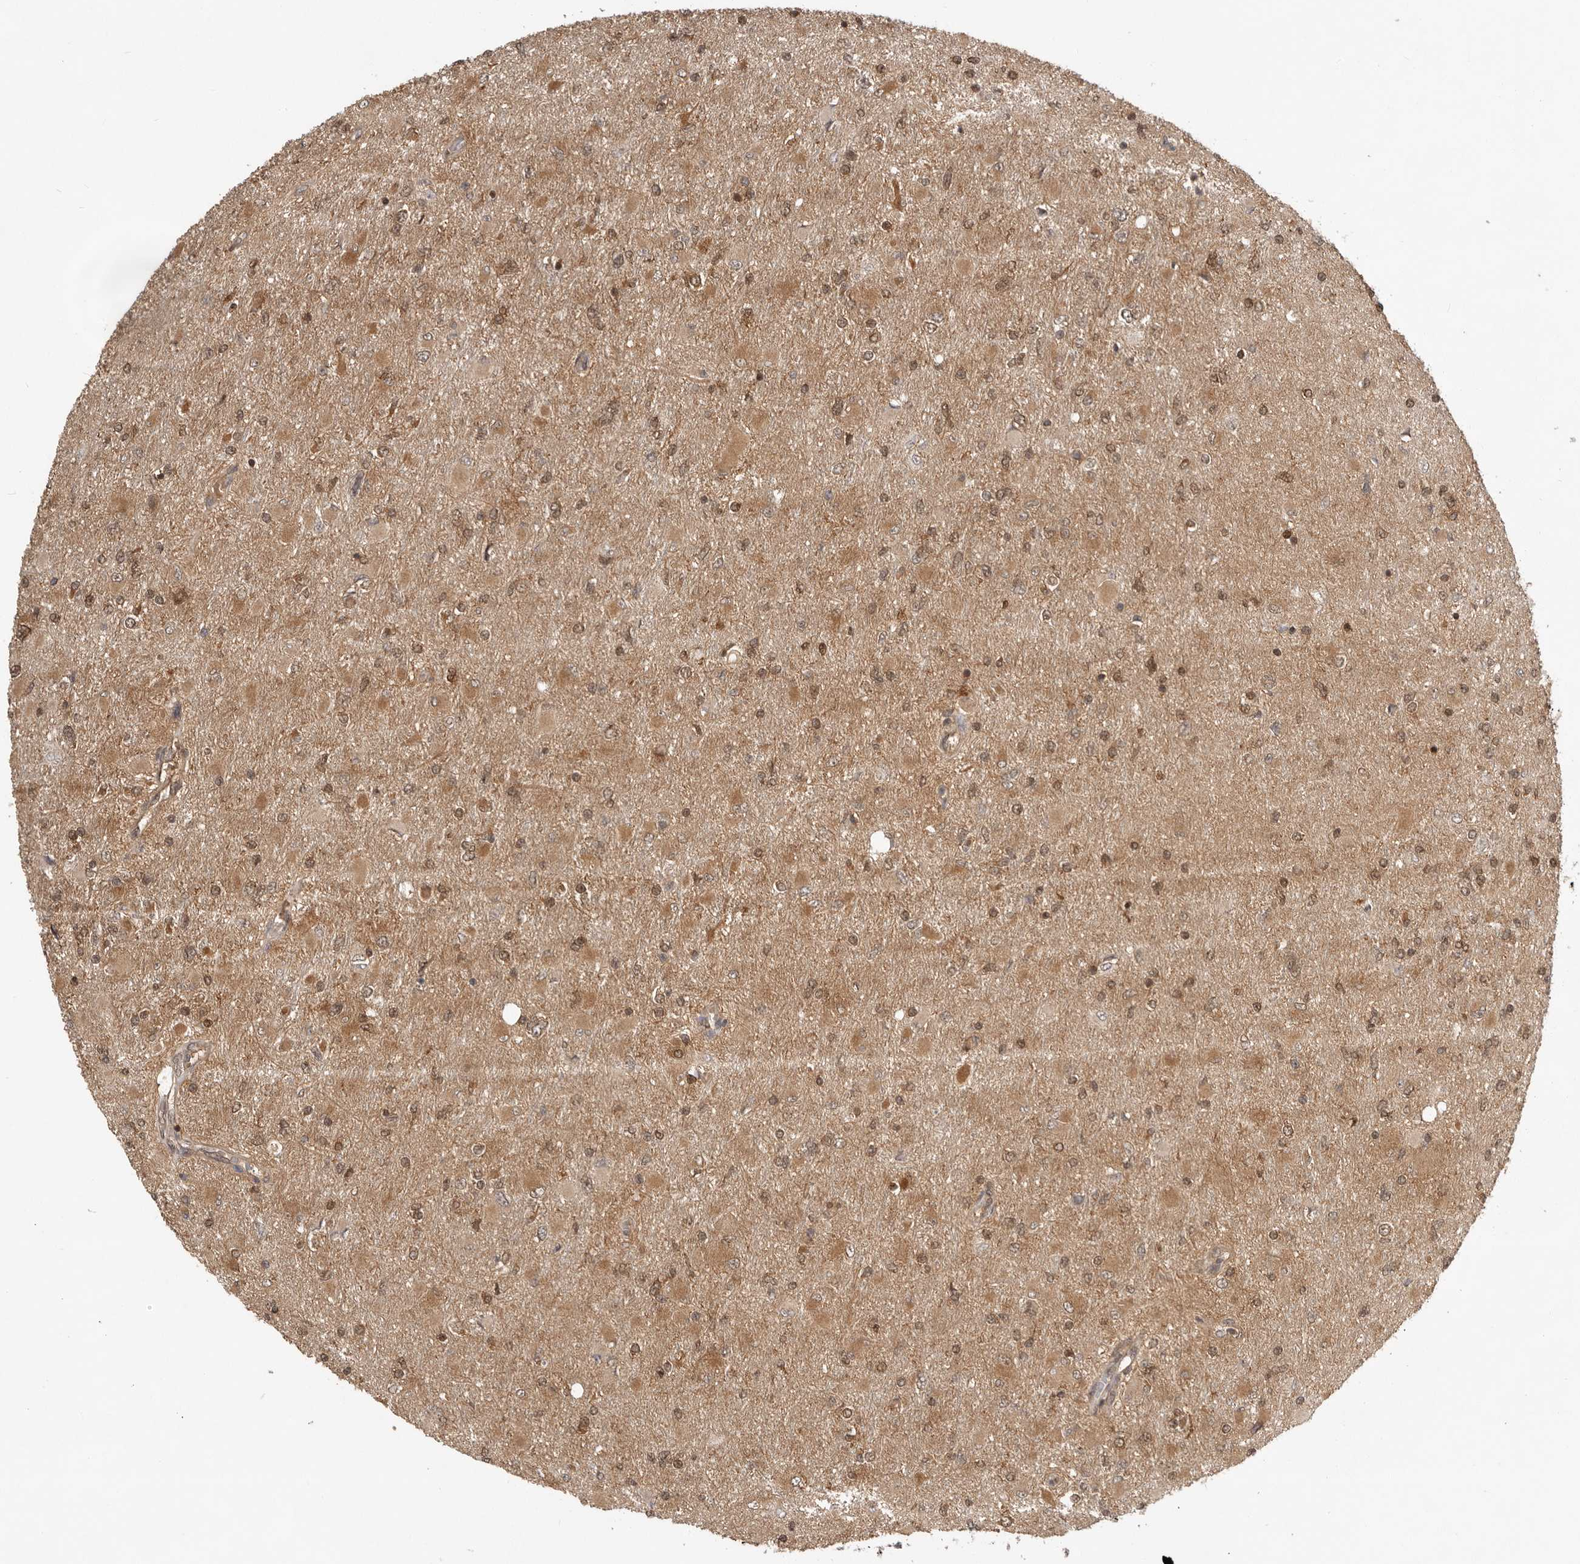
{"staining": {"intensity": "moderate", "quantity": ">75%", "location": "cytoplasmic/membranous,nuclear"}, "tissue": "glioma", "cell_type": "Tumor cells", "image_type": "cancer", "snomed": [{"axis": "morphology", "description": "Glioma, malignant, High grade"}, {"axis": "topography", "description": "Cerebral cortex"}], "caption": "Tumor cells show medium levels of moderate cytoplasmic/membranous and nuclear positivity in approximately >75% of cells in human malignant glioma (high-grade).", "gene": "ADPRS", "patient": {"sex": "female", "age": 36}}